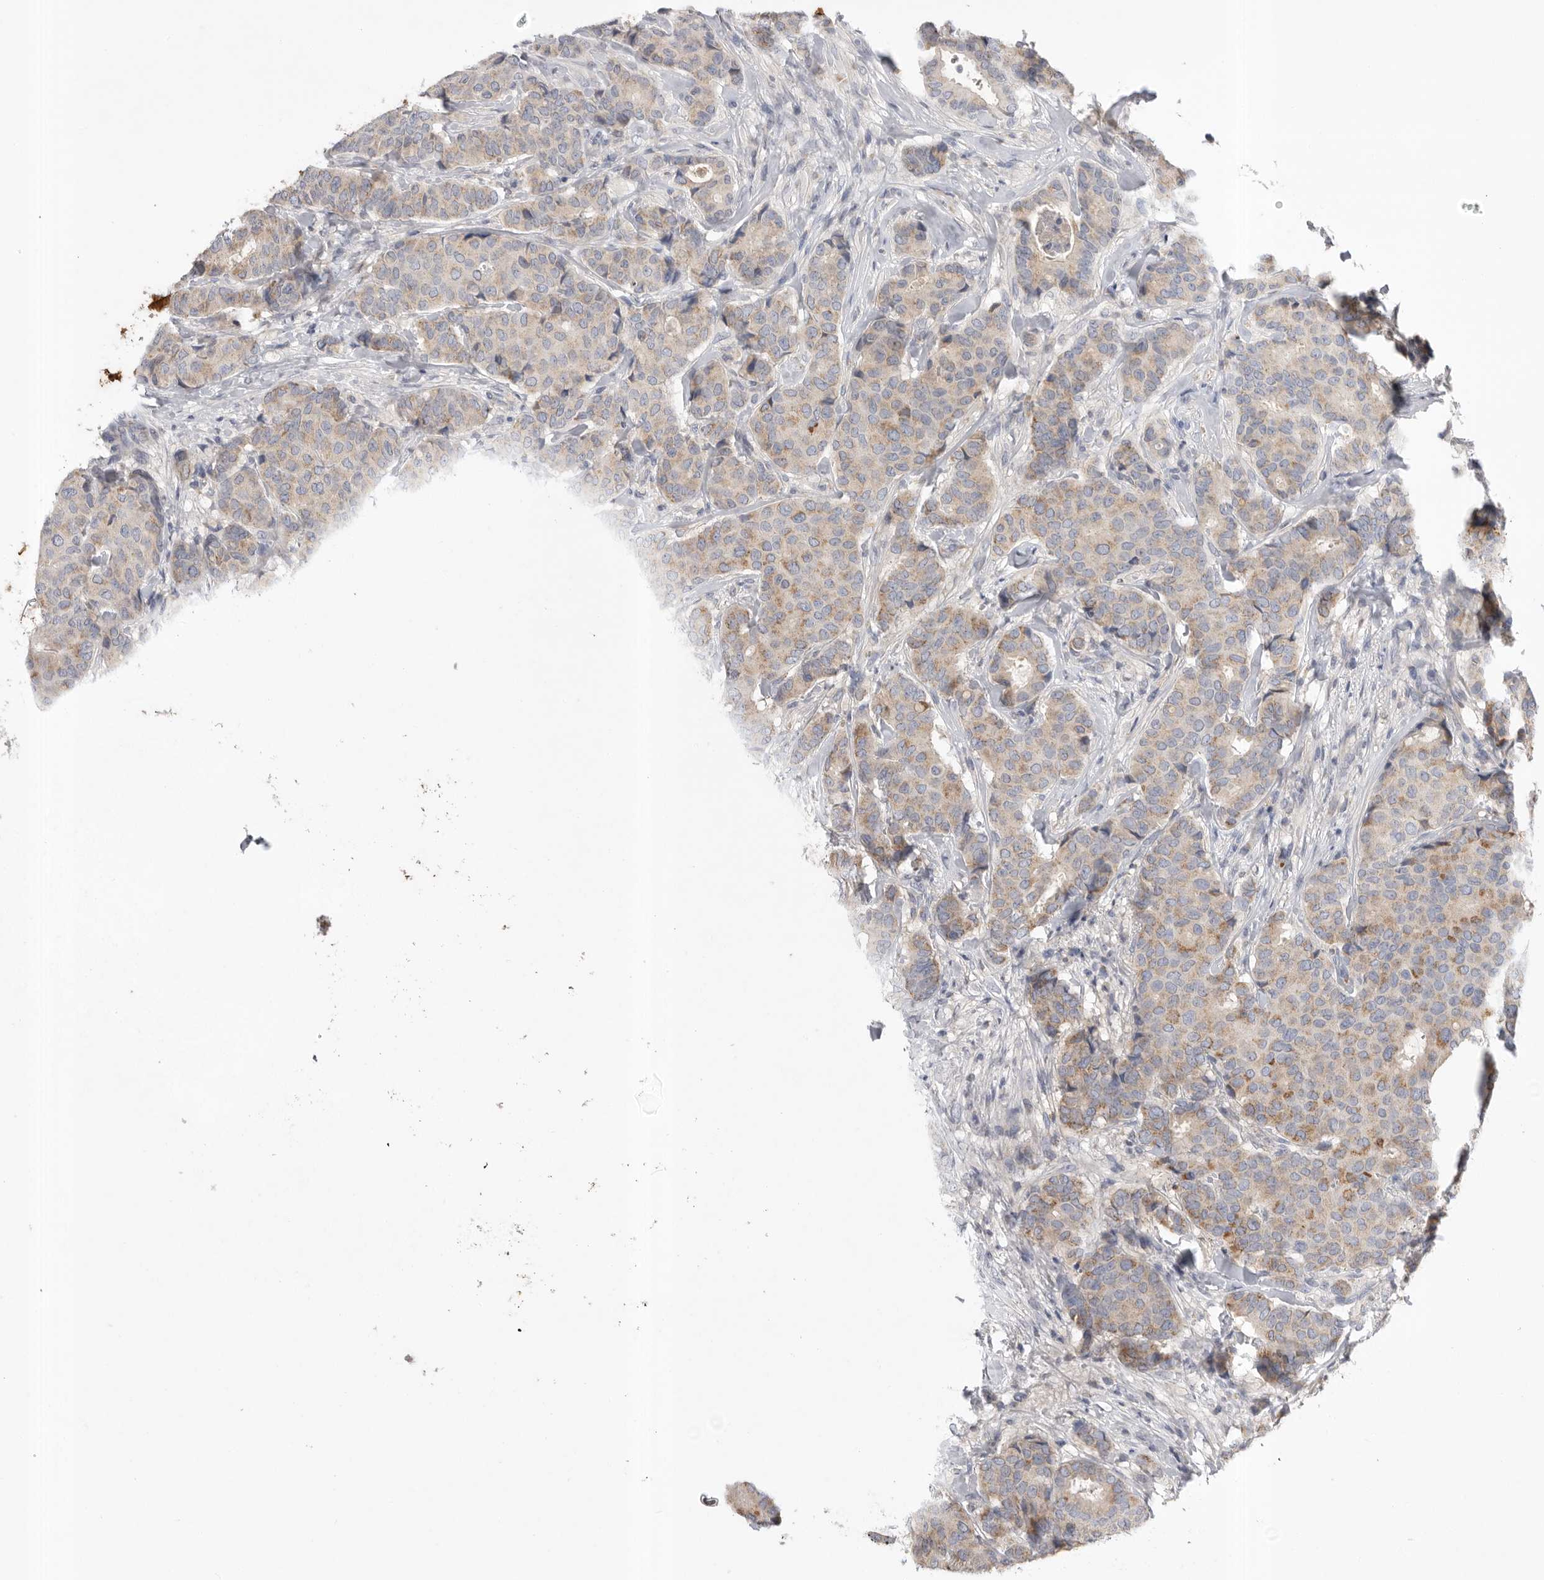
{"staining": {"intensity": "weak", "quantity": "25%-75%", "location": "cytoplasmic/membranous"}, "tissue": "breast cancer", "cell_type": "Tumor cells", "image_type": "cancer", "snomed": [{"axis": "morphology", "description": "Duct carcinoma"}, {"axis": "topography", "description": "Breast"}], "caption": "A high-resolution photomicrograph shows immunohistochemistry staining of intraductal carcinoma (breast), which demonstrates weak cytoplasmic/membranous staining in approximately 25%-75% of tumor cells.", "gene": "CCDC126", "patient": {"sex": "female", "age": 75}}